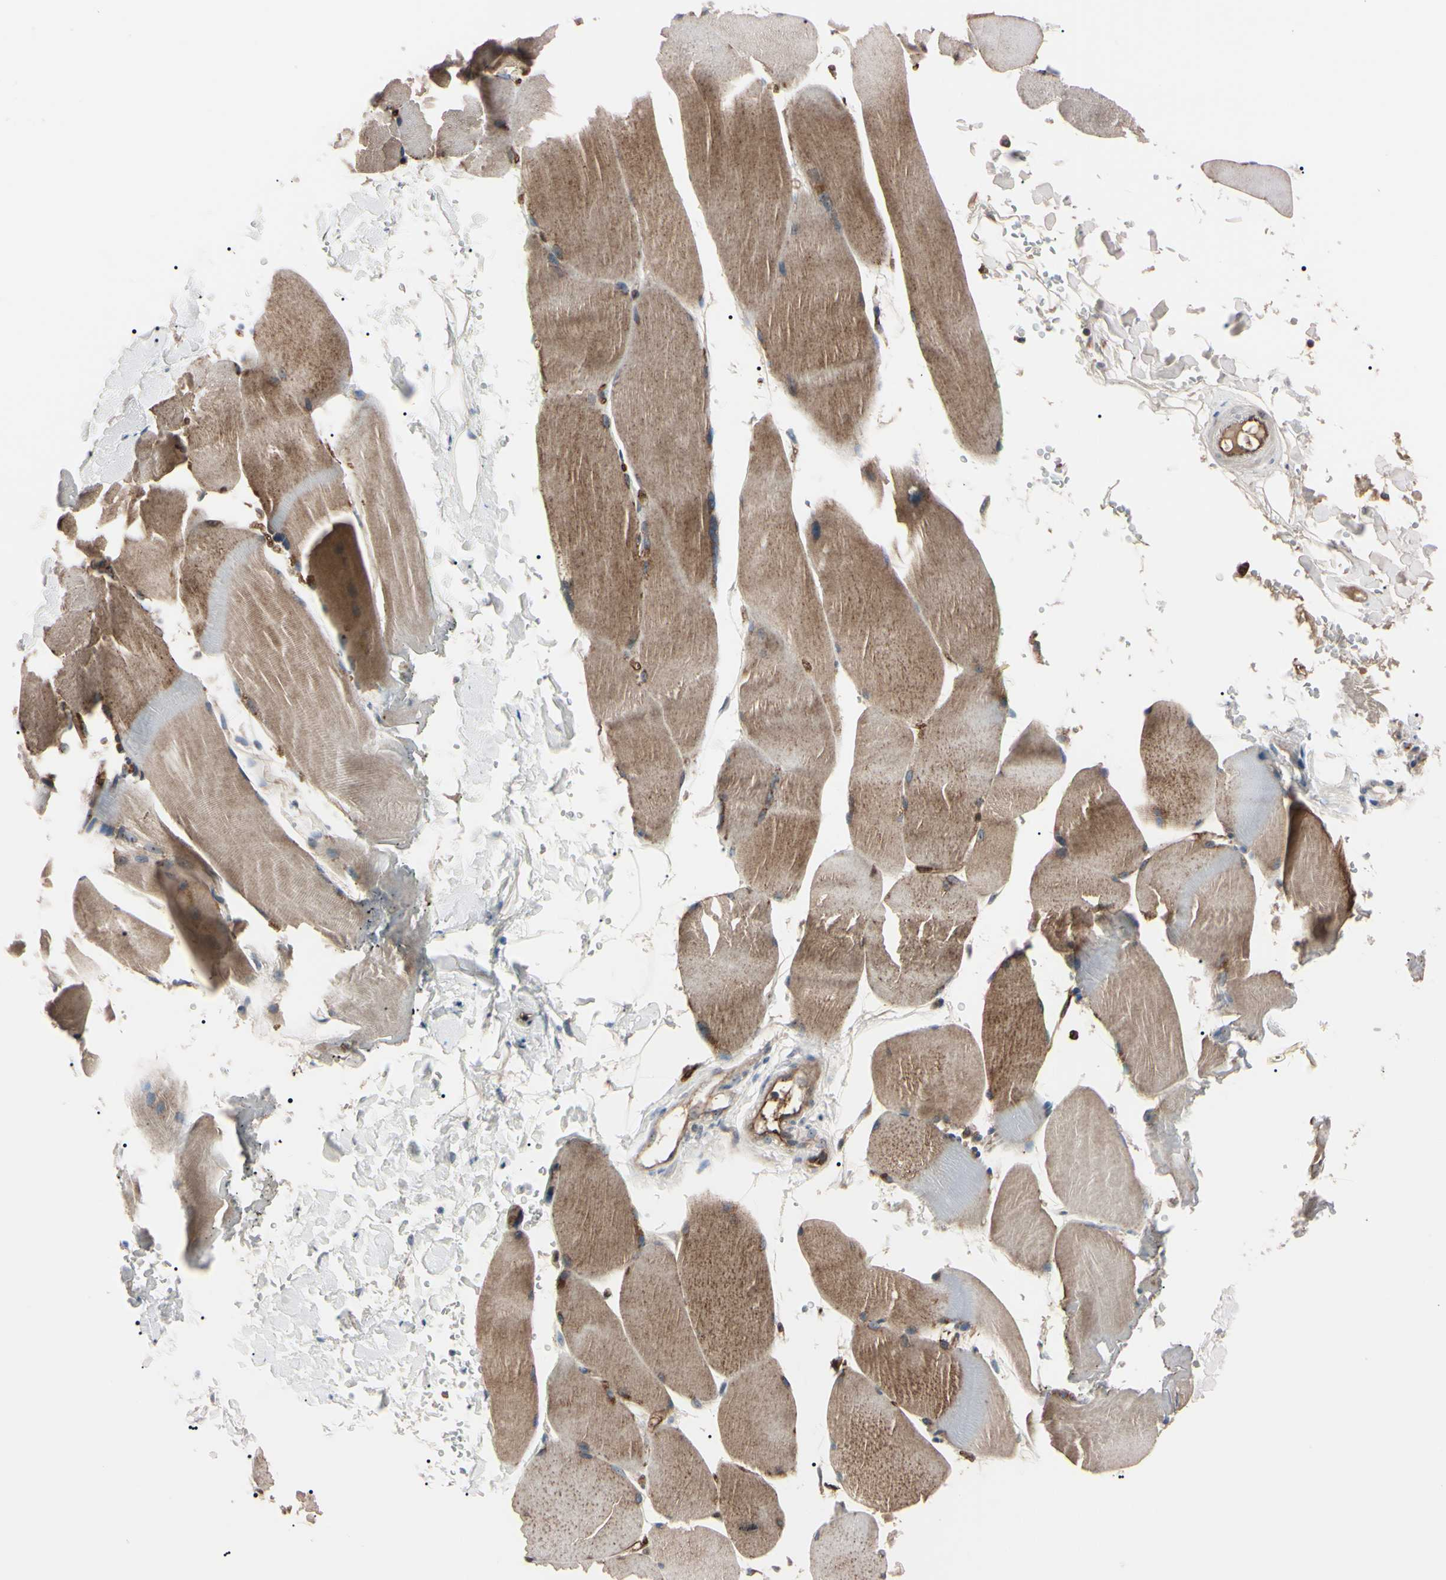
{"staining": {"intensity": "moderate", "quantity": "25%-75%", "location": "cytoplasmic/membranous"}, "tissue": "skeletal muscle", "cell_type": "Myocytes", "image_type": "normal", "snomed": [{"axis": "morphology", "description": "Normal tissue, NOS"}, {"axis": "topography", "description": "Skin"}, {"axis": "topography", "description": "Skeletal muscle"}], "caption": "Immunohistochemistry staining of unremarkable skeletal muscle, which demonstrates medium levels of moderate cytoplasmic/membranous expression in approximately 25%-75% of myocytes indicating moderate cytoplasmic/membranous protein positivity. The staining was performed using DAB (brown) for protein detection and nuclei were counterstained in hematoxylin (blue).", "gene": "TRAF5", "patient": {"sex": "male", "age": 83}}